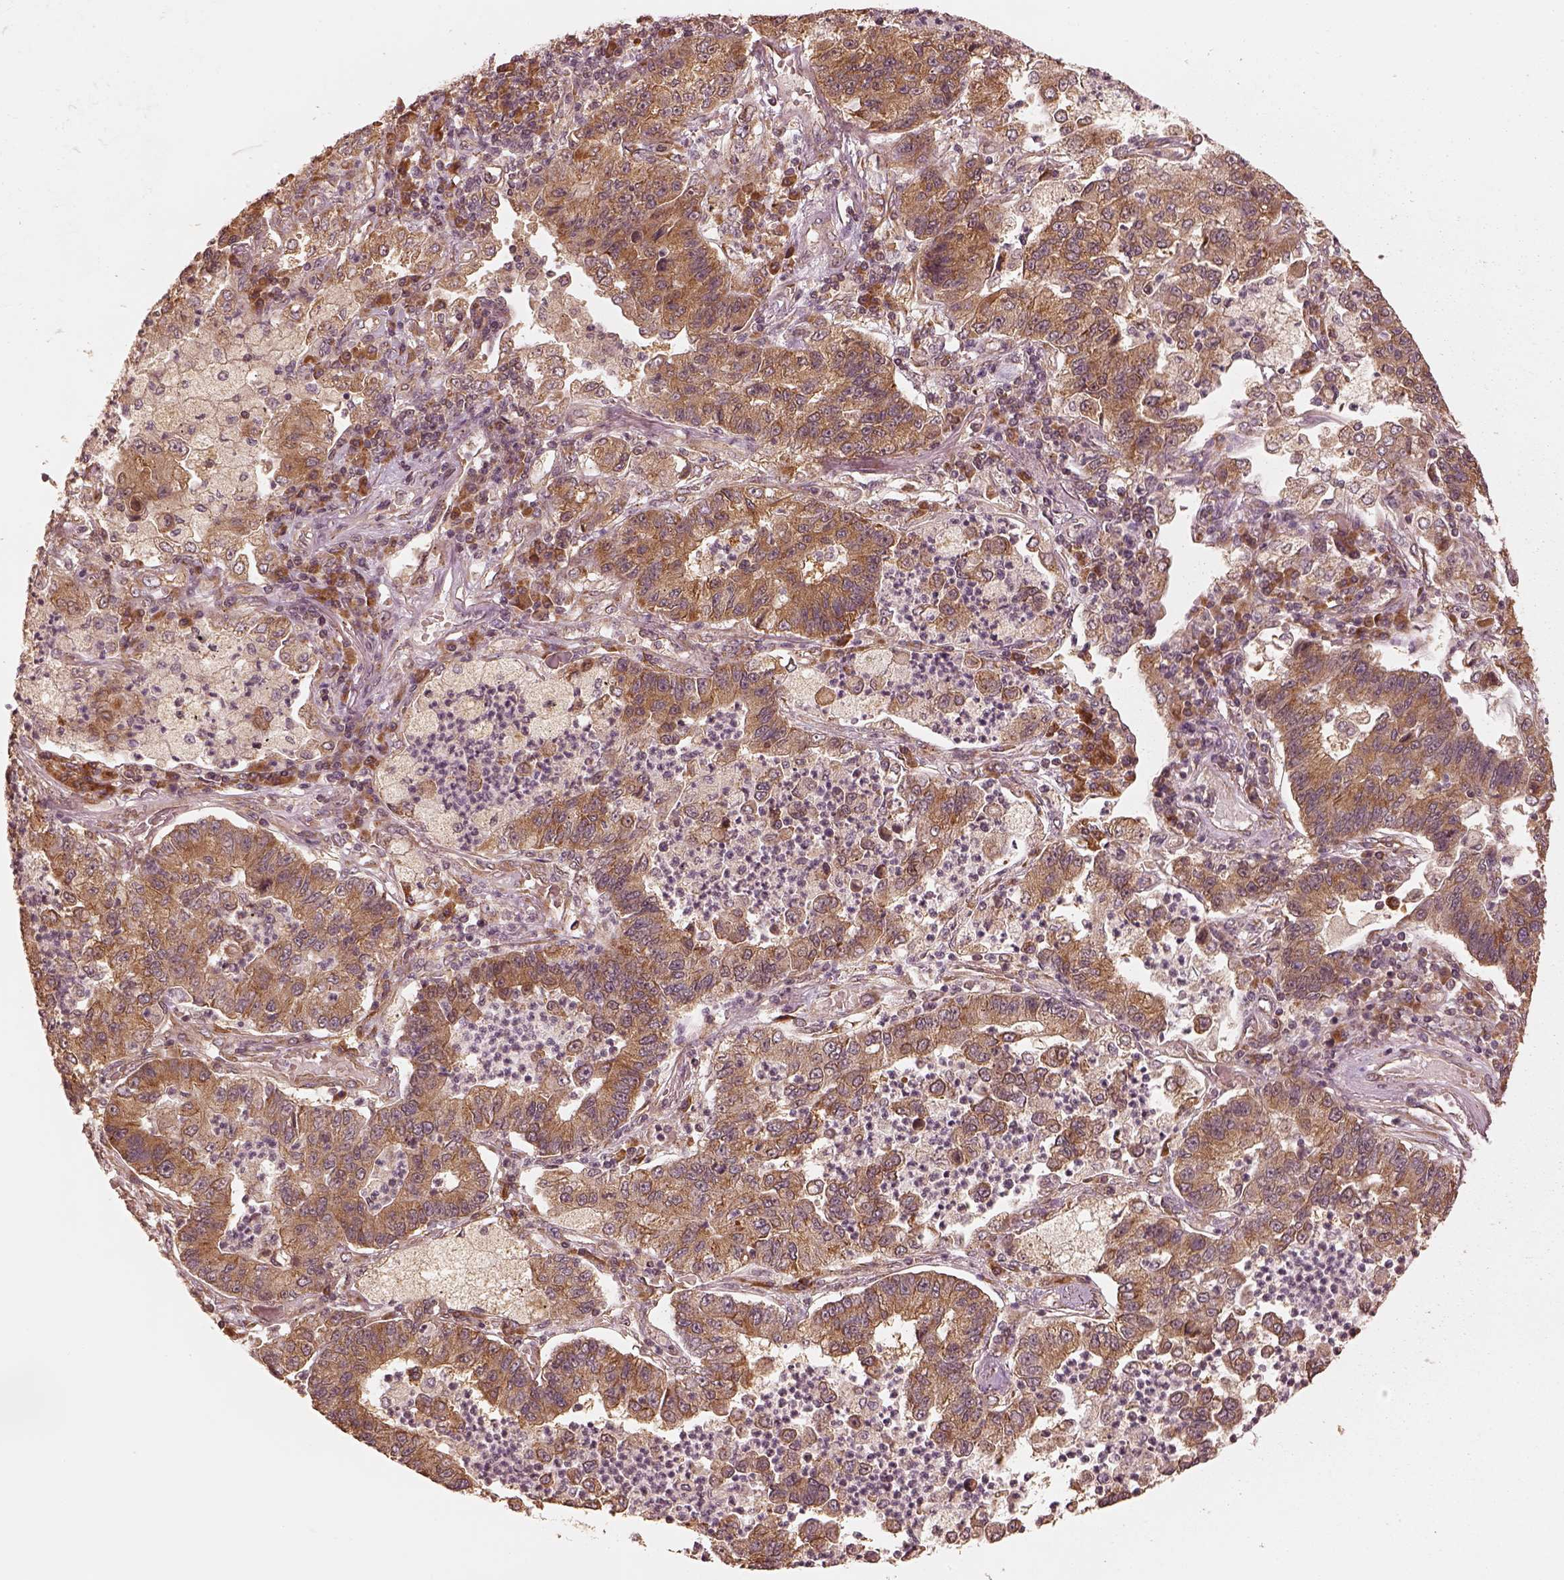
{"staining": {"intensity": "moderate", "quantity": ">75%", "location": "cytoplasmic/membranous"}, "tissue": "lung cancer", "cell_type": "Tumor cells", "image_type": "cancer", "snomed": [{"axis": "morphology", "description": "Adenocarcinoma, NOS"}, {"axis": "topography", "description": "Lung"}], "caption": "The micrograph exhibits immunohistochemical staining of lung adenocarcinoma. There is moderate cytoplasmic/membranous expression is seen in about >75% of tumor cells.", "gene": "DNAJC25", "patient": {"sex": "female", "age": 57}}